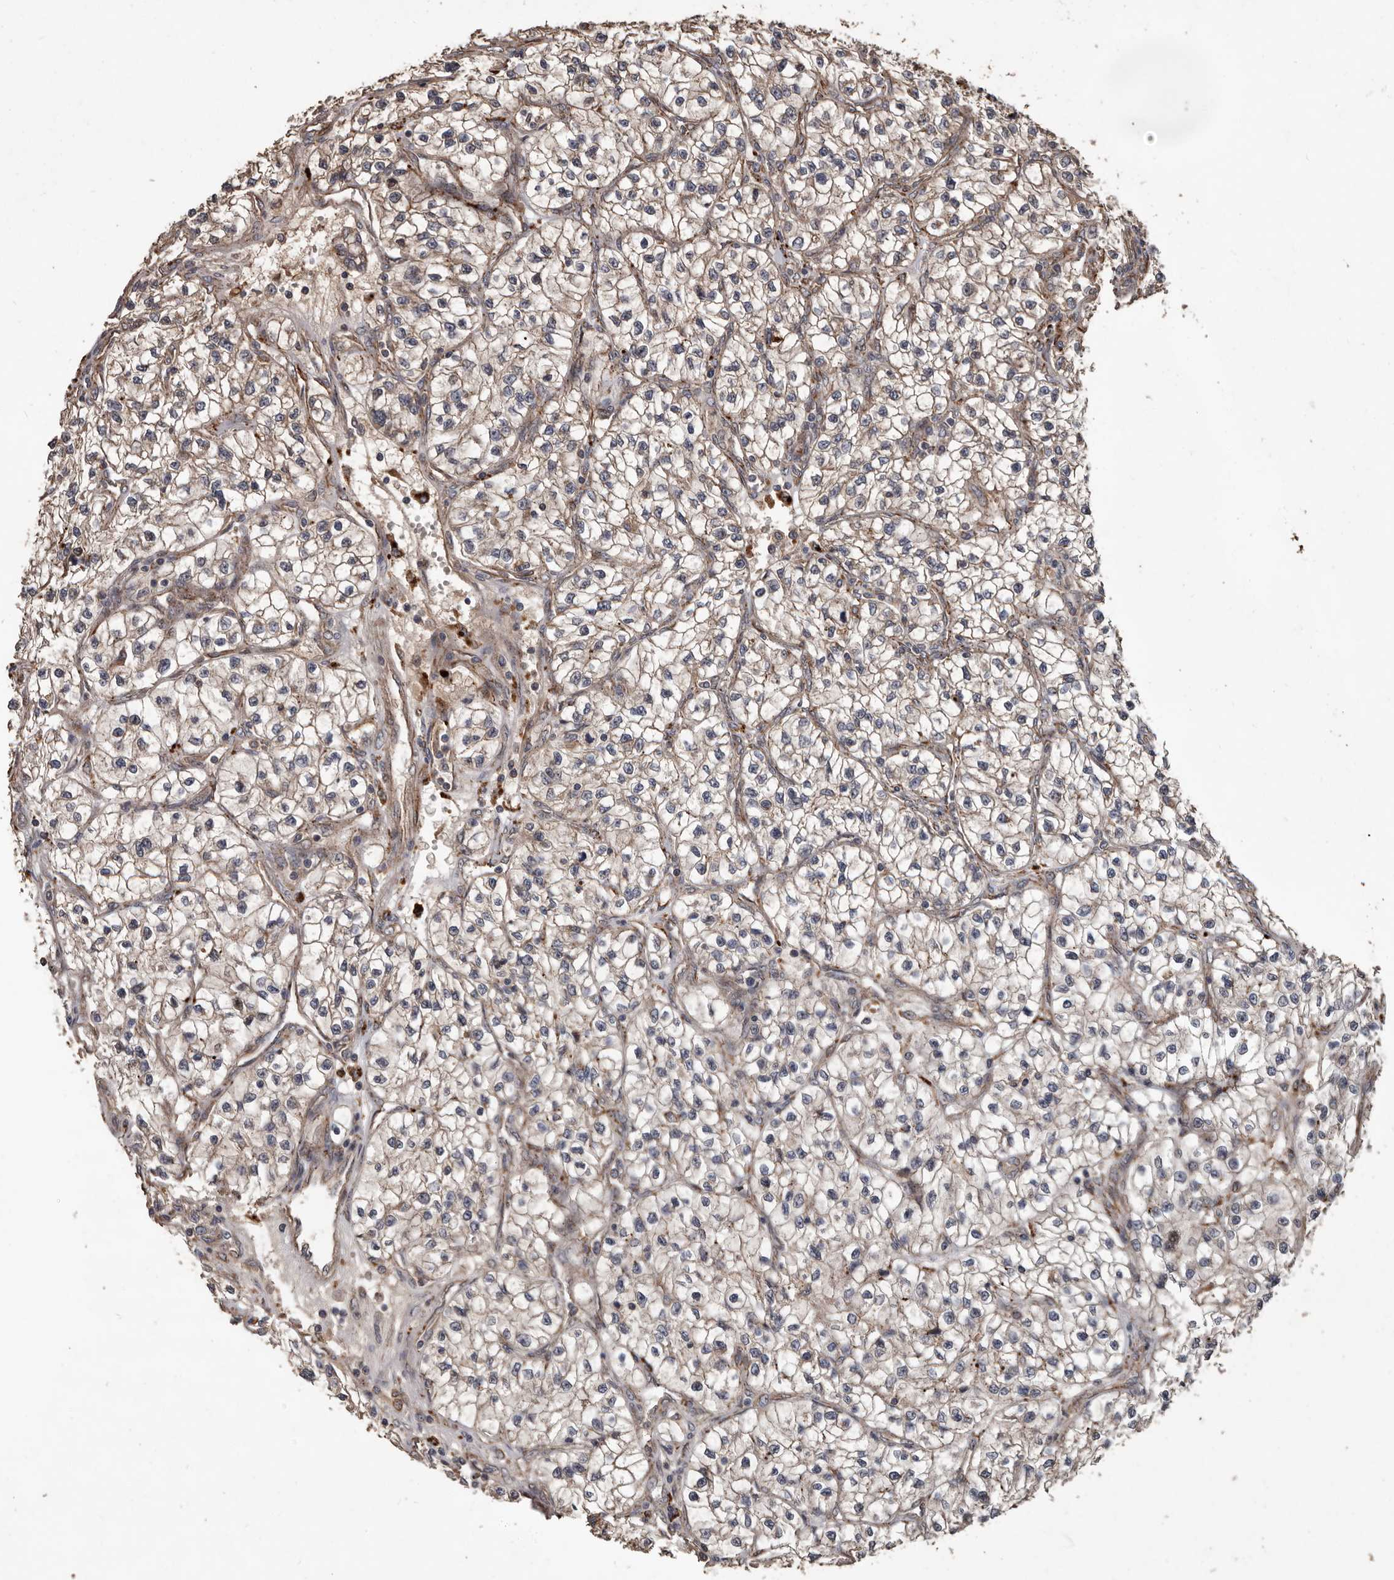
{"staining": {"intensity": "weak", "quantity": "25%-75%", "location": "cytoplasmic/membranous"}, "tissue": "renal cancer", "cell_type": "Tumor cells", "image_type": "cancer", "snomed": [{"axis": "morphology", "description": "Adenocarcinoma, NOS"}, {"axis": "topography", "description": "Kidney"}], "caption": "Immunohistochemistry (DAB) staining of renal adenocarcinoma demonstrates weak cytoplasmic/membranous protein staining in approximately 25%-75% of tumor cells.", "gene": "BRAT1", "patient": {"sex": "female", "age": 57}}